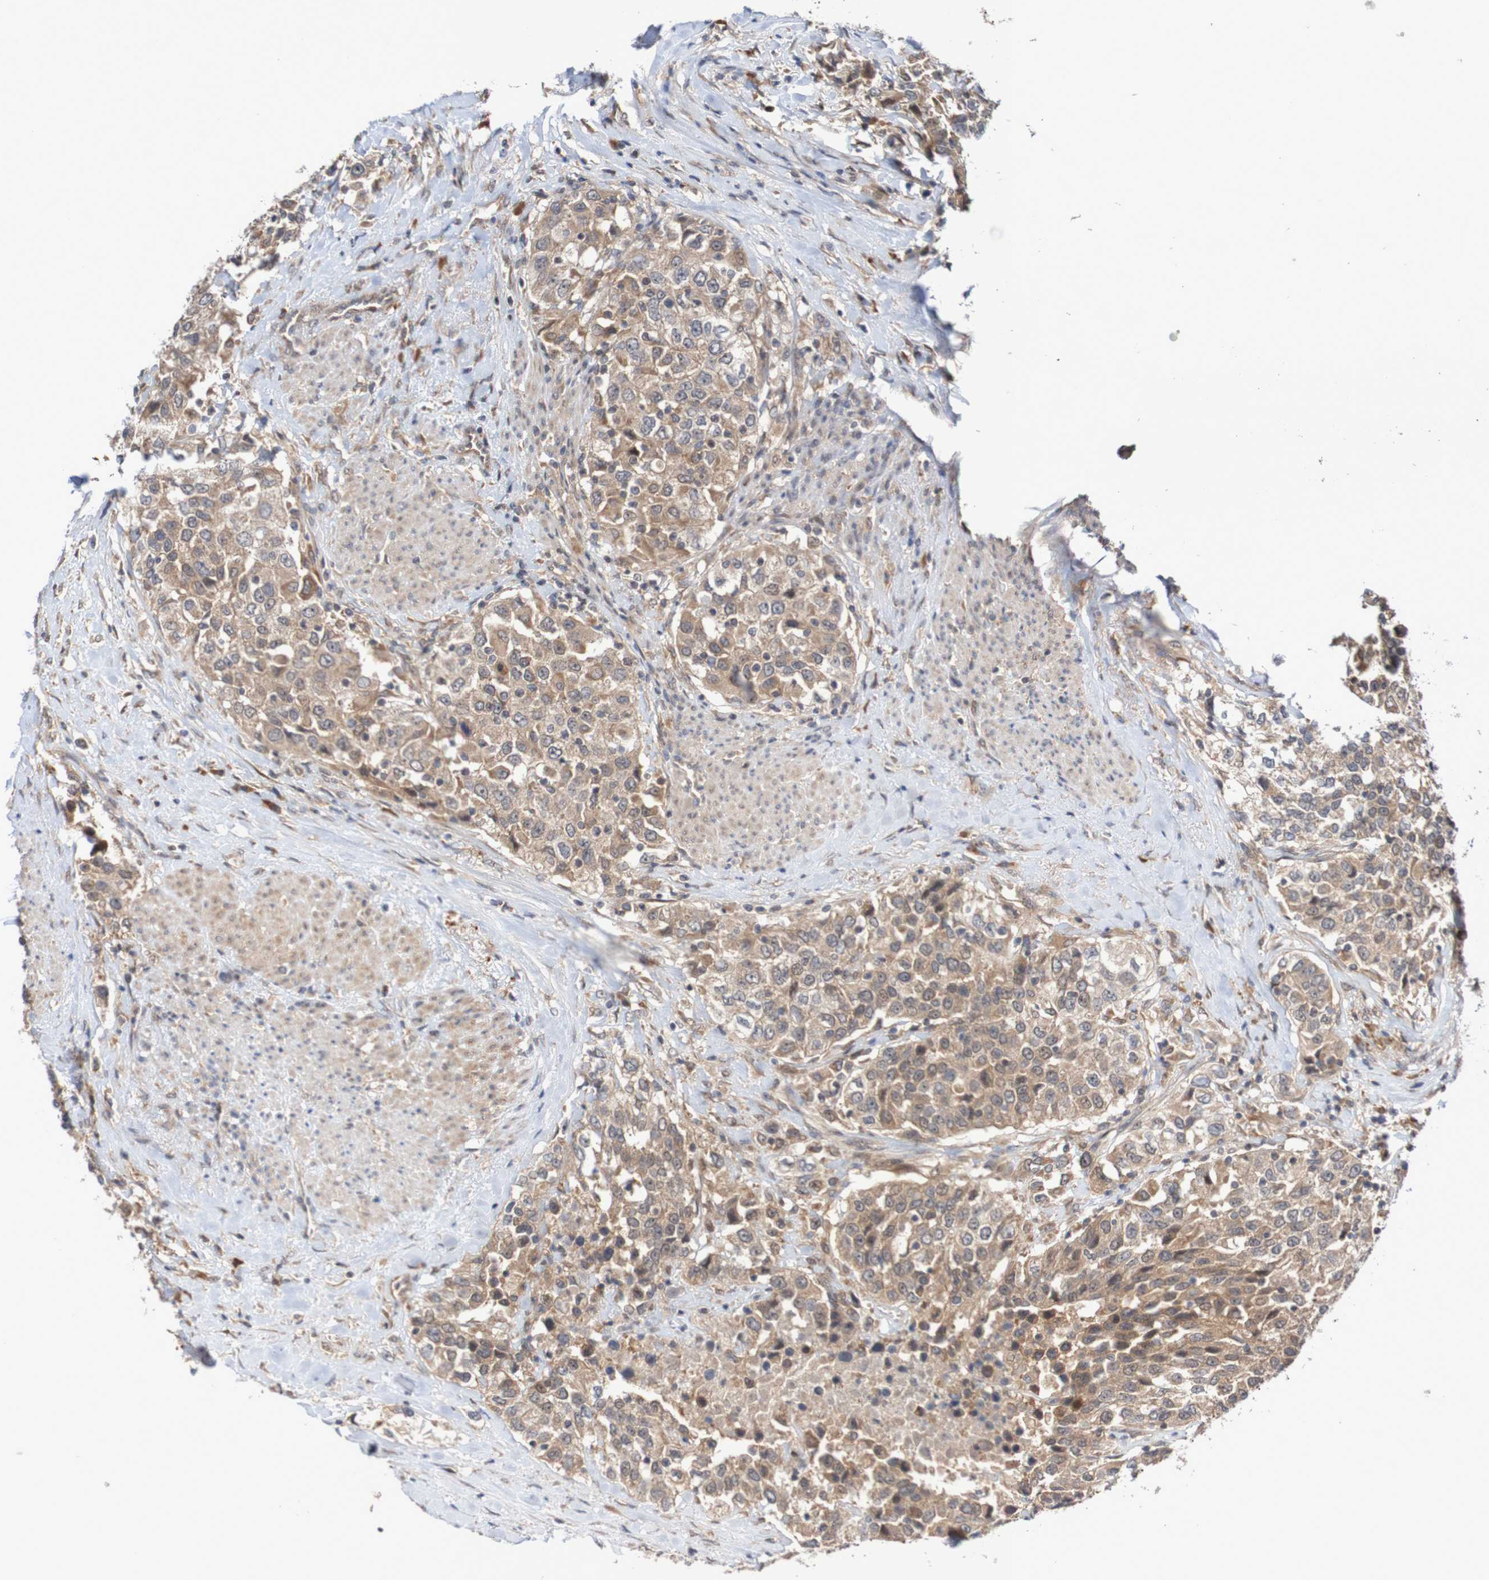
{"staining": {"intensity": "moderate", "quantity": ">75%", "location": "cytoplasmic/membranous,nuclear"}, "tissue": "urothelial cancer", "cell_type": "Tumor cells", "image_type": "cancer", "snomed": [{"axis": "morphology", "description": "Urothelial carcinoma, High grade"}, {"axis": "topography", "description": "Urinary bladder"}], "caption": "Urothelial cancer was stained to show a protein in brown. There is medium levels of moderate cytoplasmic/membranous and nuclear positivity in approximately >75% of tumor cells.", "gene": "PHPT1", "patient": {"sex": "female", "age": 80}}